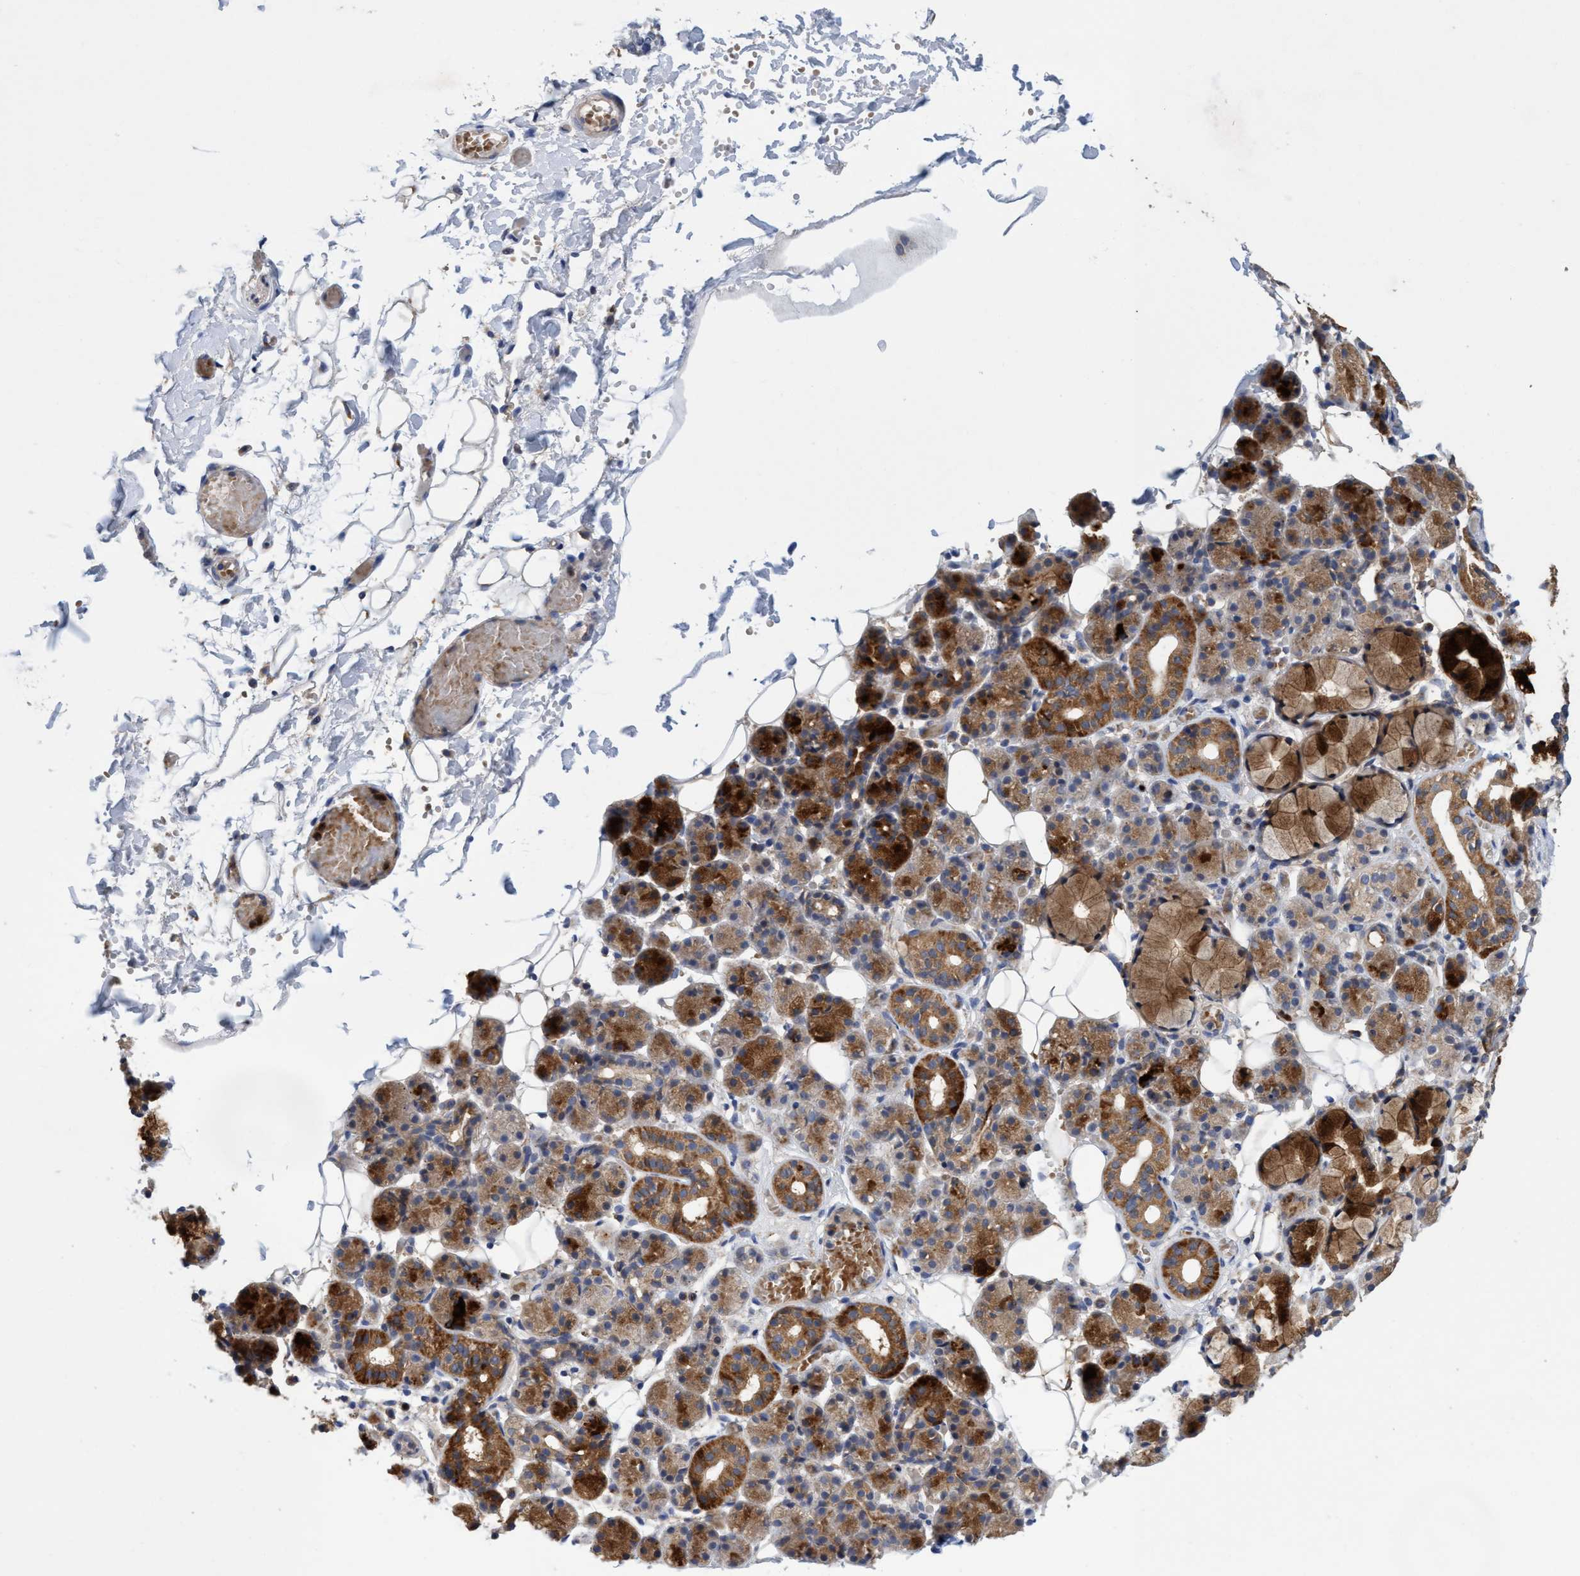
{"staining": {"intensity": "strong", "quantity": "<25%", "location": "cytoplasmic/membranous"}, "tissue": "salivary gland", "cell_type": "Glandular cells", "image_type": "normal", "snomed": [{"axis": "morphology", "description": "Normal tissue, NOS"}, {"axis": "topography", "description": "Salivary gland"}], "caption": "The image exhibits a brown stain indicating the presence of a protein in the cytoplasmic/membranous of glandular cells in salivary gland. (DAB IHC with brightfield microscopy, high magnification).", "gene": "SEMA4D", "patient": {"sex": "male", "age": 63}}